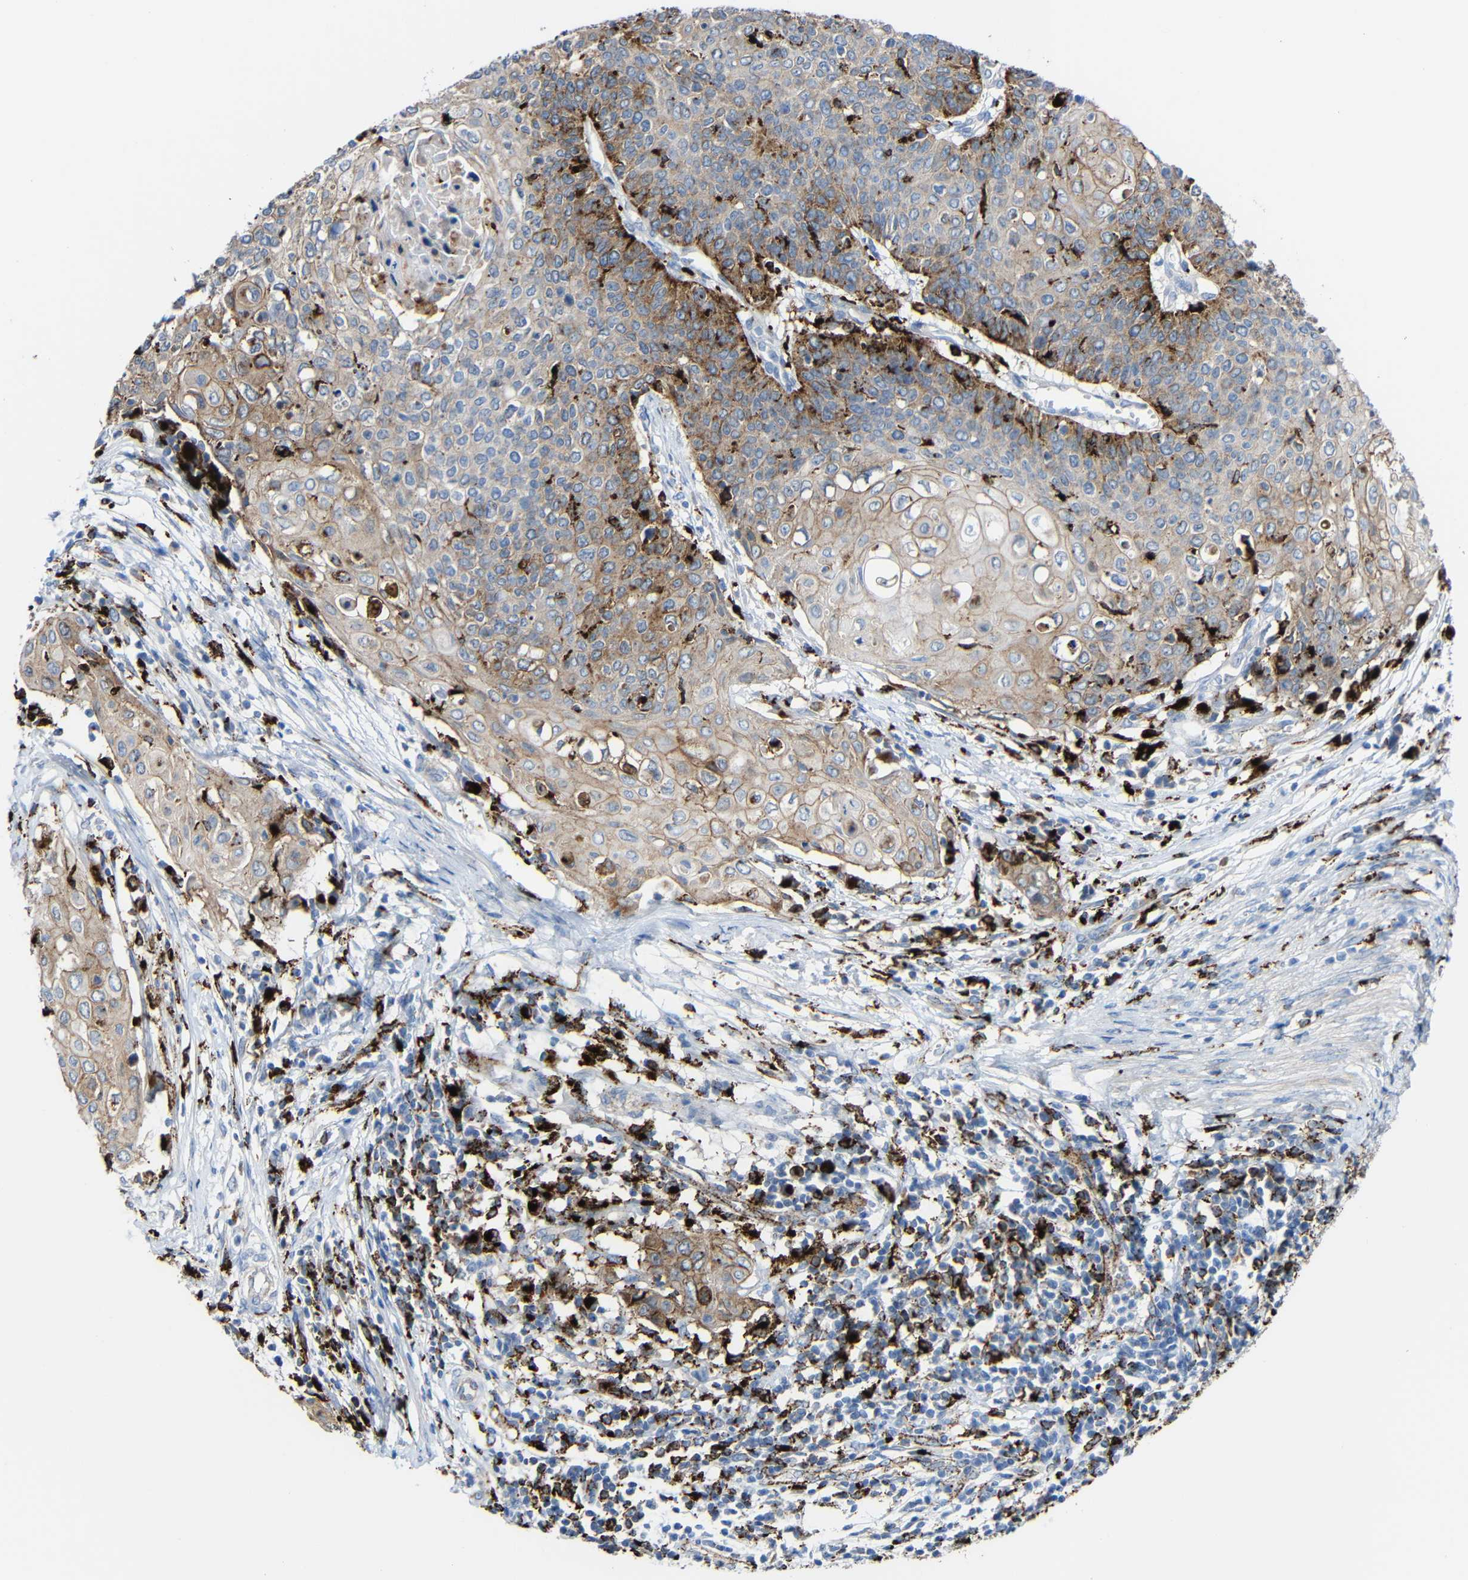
{"staining": {"intensity": "moderate", "quantity": ">75%", "location": "cytoplasmic/membranous"}, "tissue": "cervical cancer", "cell_type": "Tumor cells", "image_type": "cancer", "snomed": [{"axis": "morphology", "description": "Squamous cell carcinoma, NOS"}, {"axis": "topography", "description": "Cervix"}], "caption": "Protein expression analysis of squamous cell carcinoma (cervical) demonstrates moderate cytoplasmic/membranous staining in about >75% of tumor cells. (Stains: DAB (3,3'-diaminobenzidine) in brown, nuclei in blue, Microscopy: brightfield microscopy at high magnification).", "gene": "HLA-DMA", "patient": {"sex": "female", "age": 39}}